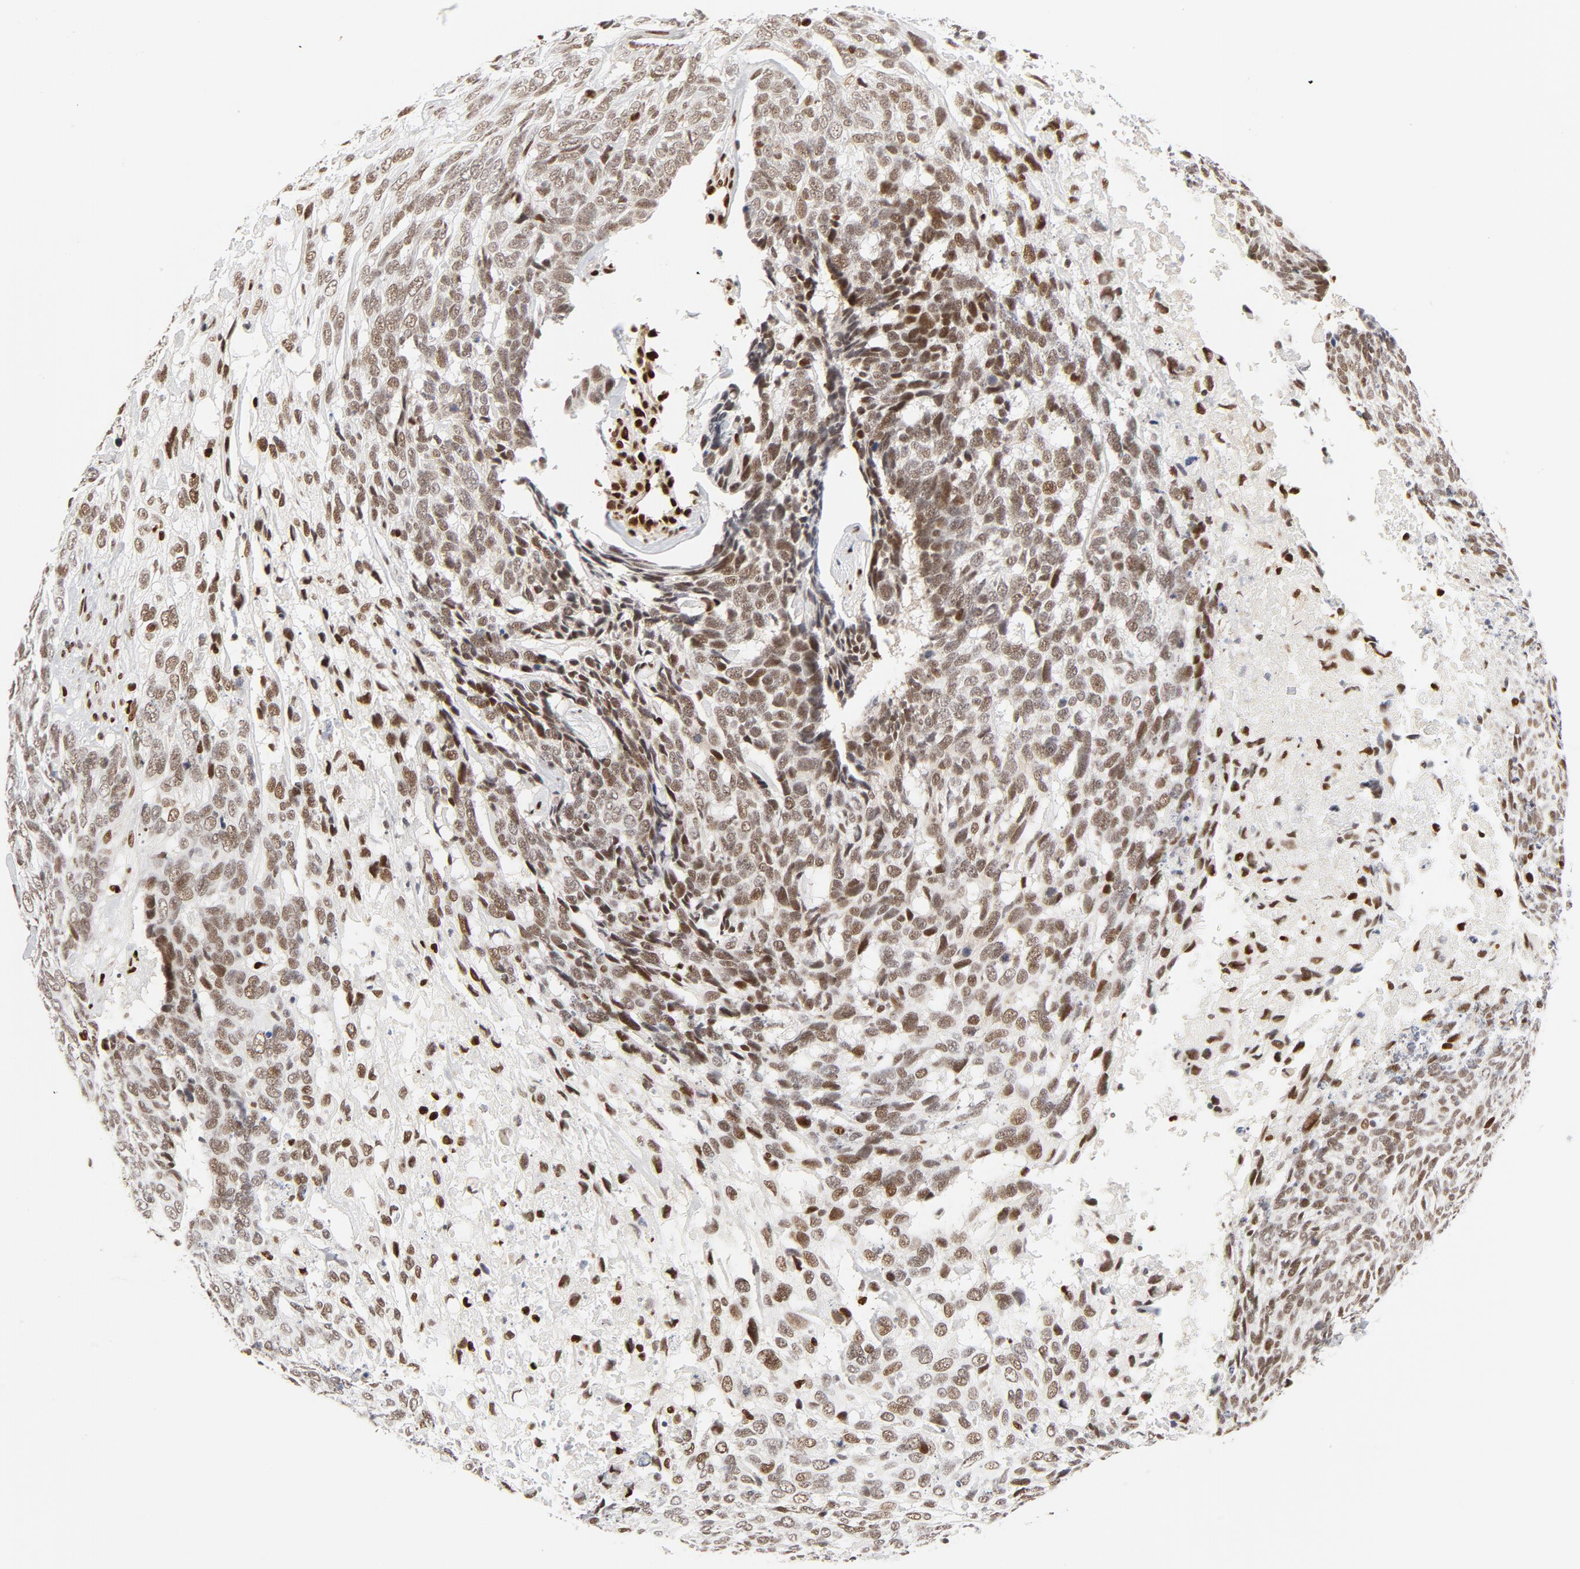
{"staining": {"intensity": "moderate", "quantity": ">75%", "location": "nuclear"}, "tissue": "skin cancer", "cell_type": "Tumor cells", "image_type": "cancer", "snomed": [{"axis": "morphology", "description": "Basal cell carcinoma"}, {"axis": "topography", "description": "Skin"}], "caption": "High-magnification brightfield microscopy of basal cell carcinoma (skin) stained with DAB (brown) and counterstained with hematoxylin (blue). tumor cells exhibit moderate nuclear staining is seen in approximately>75% of cells. Ihc stains the protein of interest in brown and the nuclei are stained blue.", "gene": "MEF2A", "patient": {"sex": "male", "age": 72}}